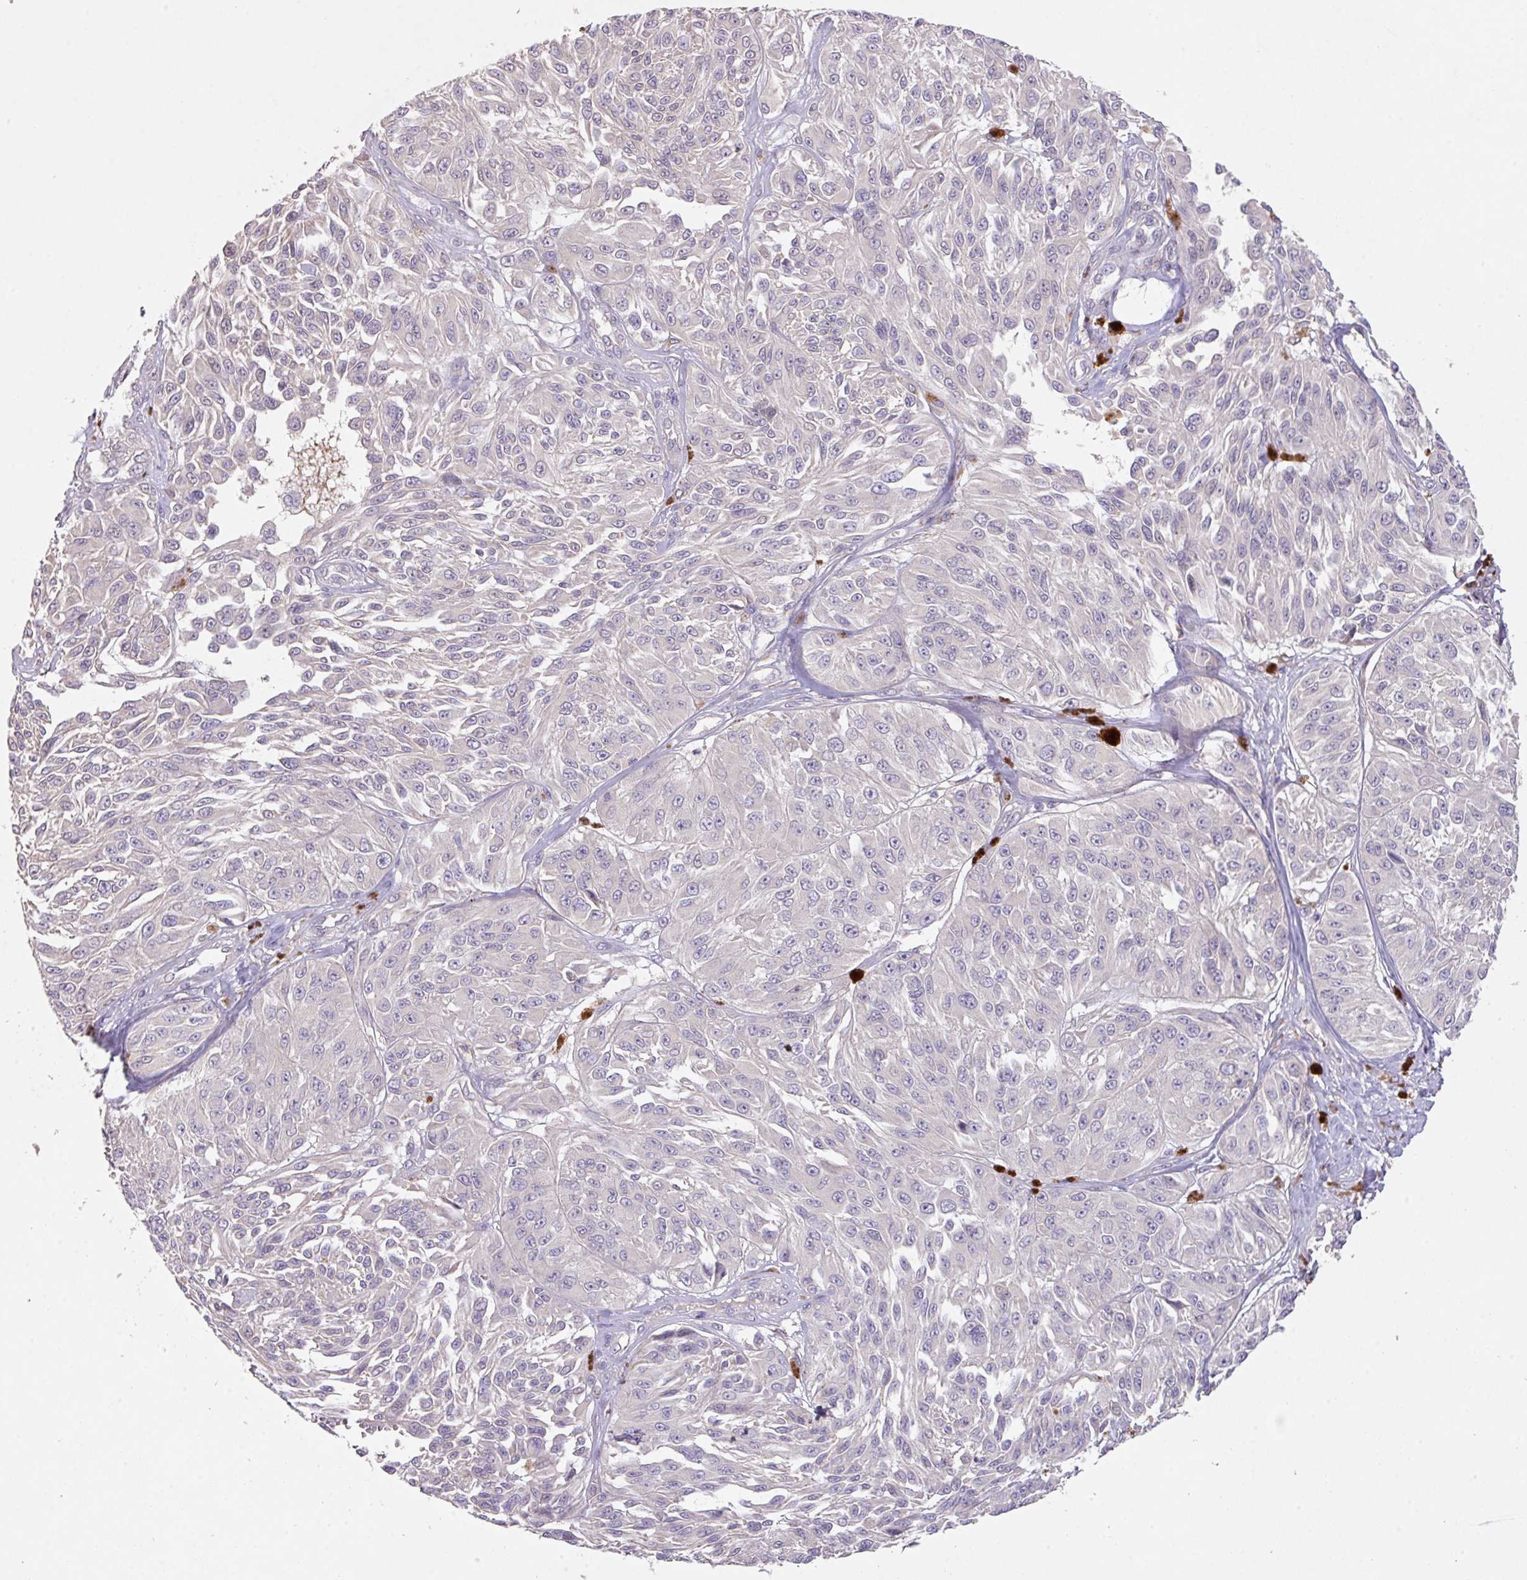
{"staining": {"intensity": "negative", "quantity": "none", "location": "none"}, "tissue": "melanoma", "cell_type": "Tumor cells", "image_type": "cancer", "snomed": [{"axis": "morphology", "description": "Malignant melanoma, NOS"}, {"axis": "topography", "description": "Skin"}], "caption": "Human malignant melanoma stained for a protein using immunohistochemistry displays no positivity in tumor cells.", "gene": "PRADC1", "patient": {"sex": "male", "age": 94}}